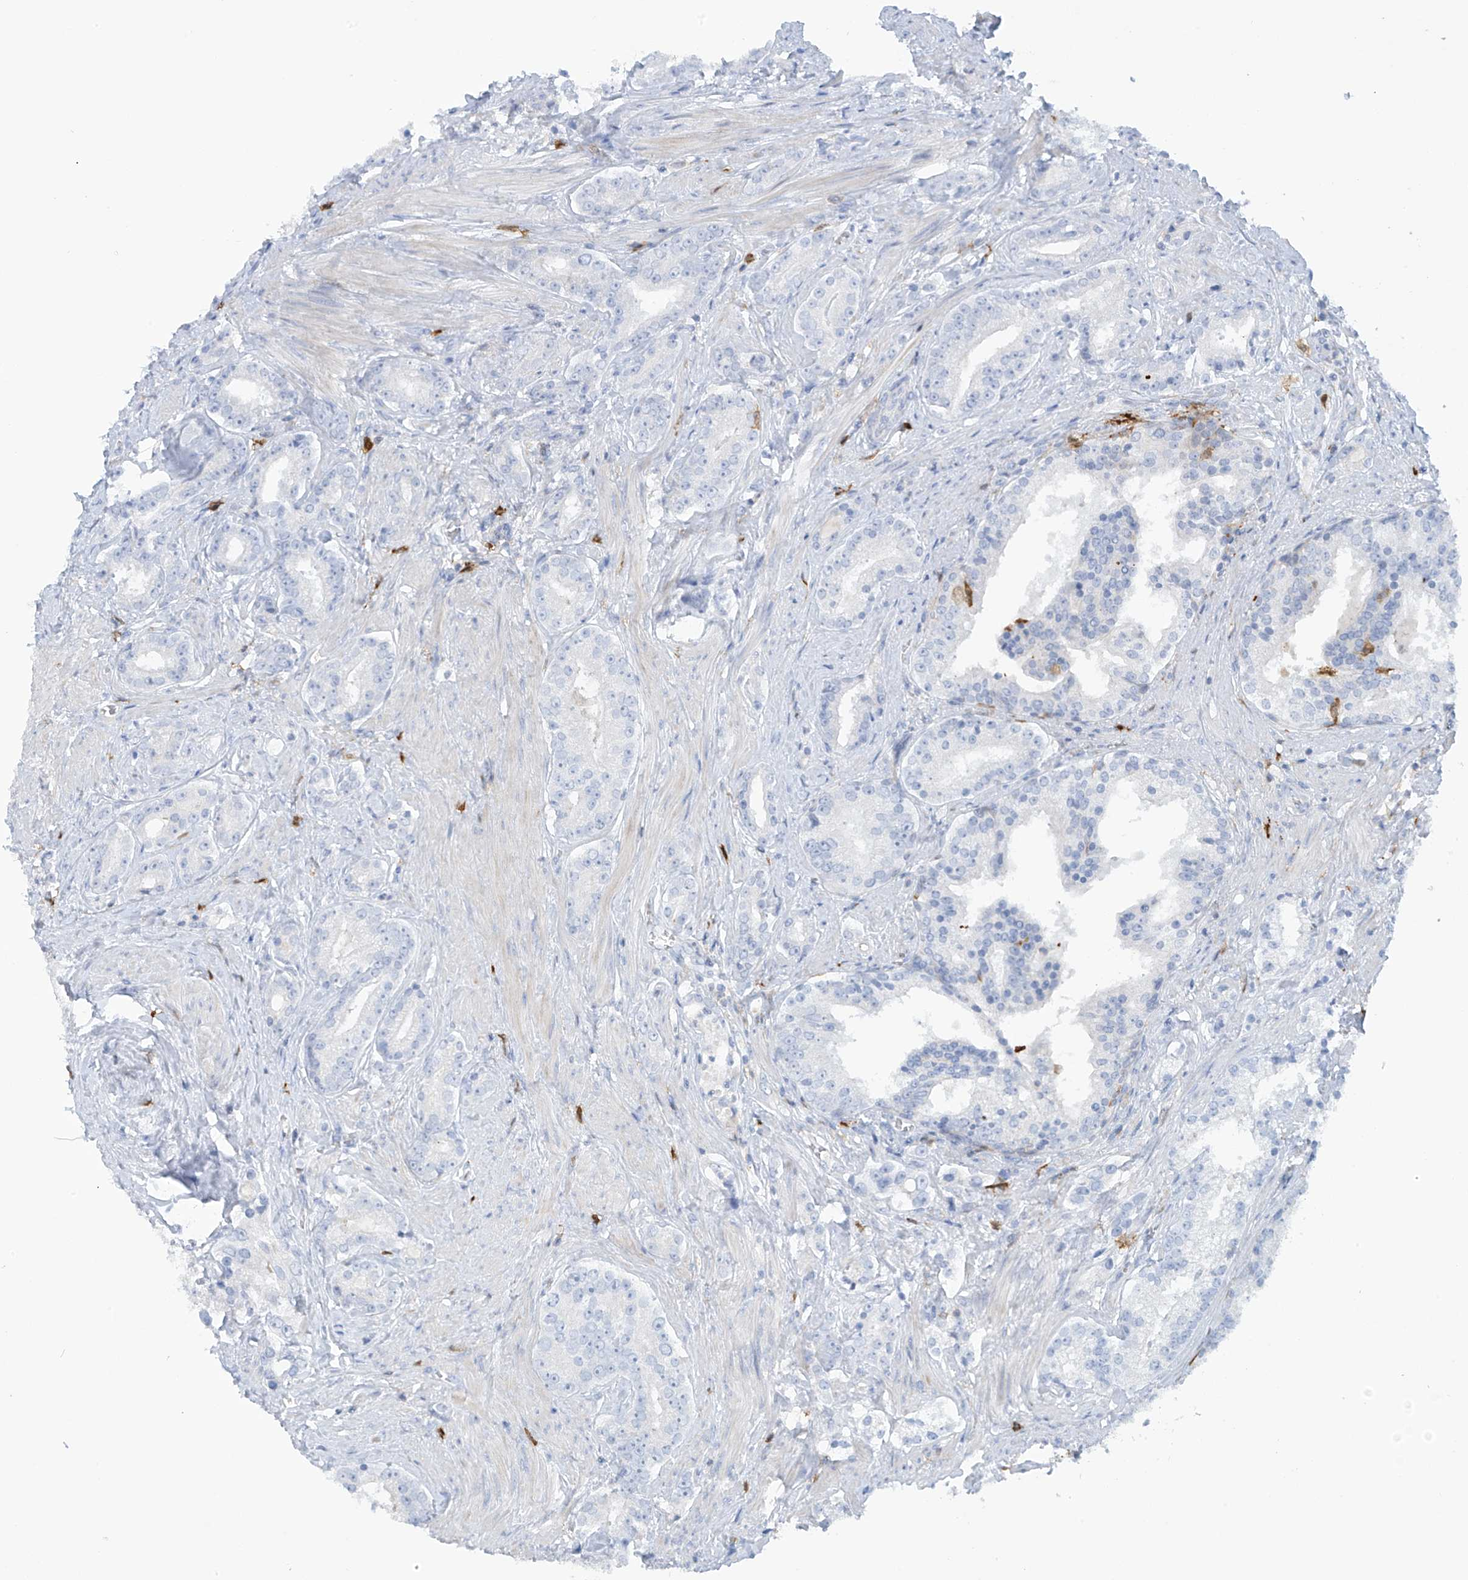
{"staining": {"intensity": "negative", "quantity": "none", "location": "none"}, "tissue": "prostate cancer", "cell_type": "Tumor cells", "image_type": "cancer", "snomed": [{"axis": "morphology", "description": "Adenocarcinoma, High grade"}, {"axis": "topography", "description": "Prostate"}], "caption": "Tumor cells show no significant protein staining in prostate cancer (high-grade adenocarcinoma). Nuclei are stained in blue.", "gene": "TRMT2B", "patient": {"sex": "male", "age": 58}}